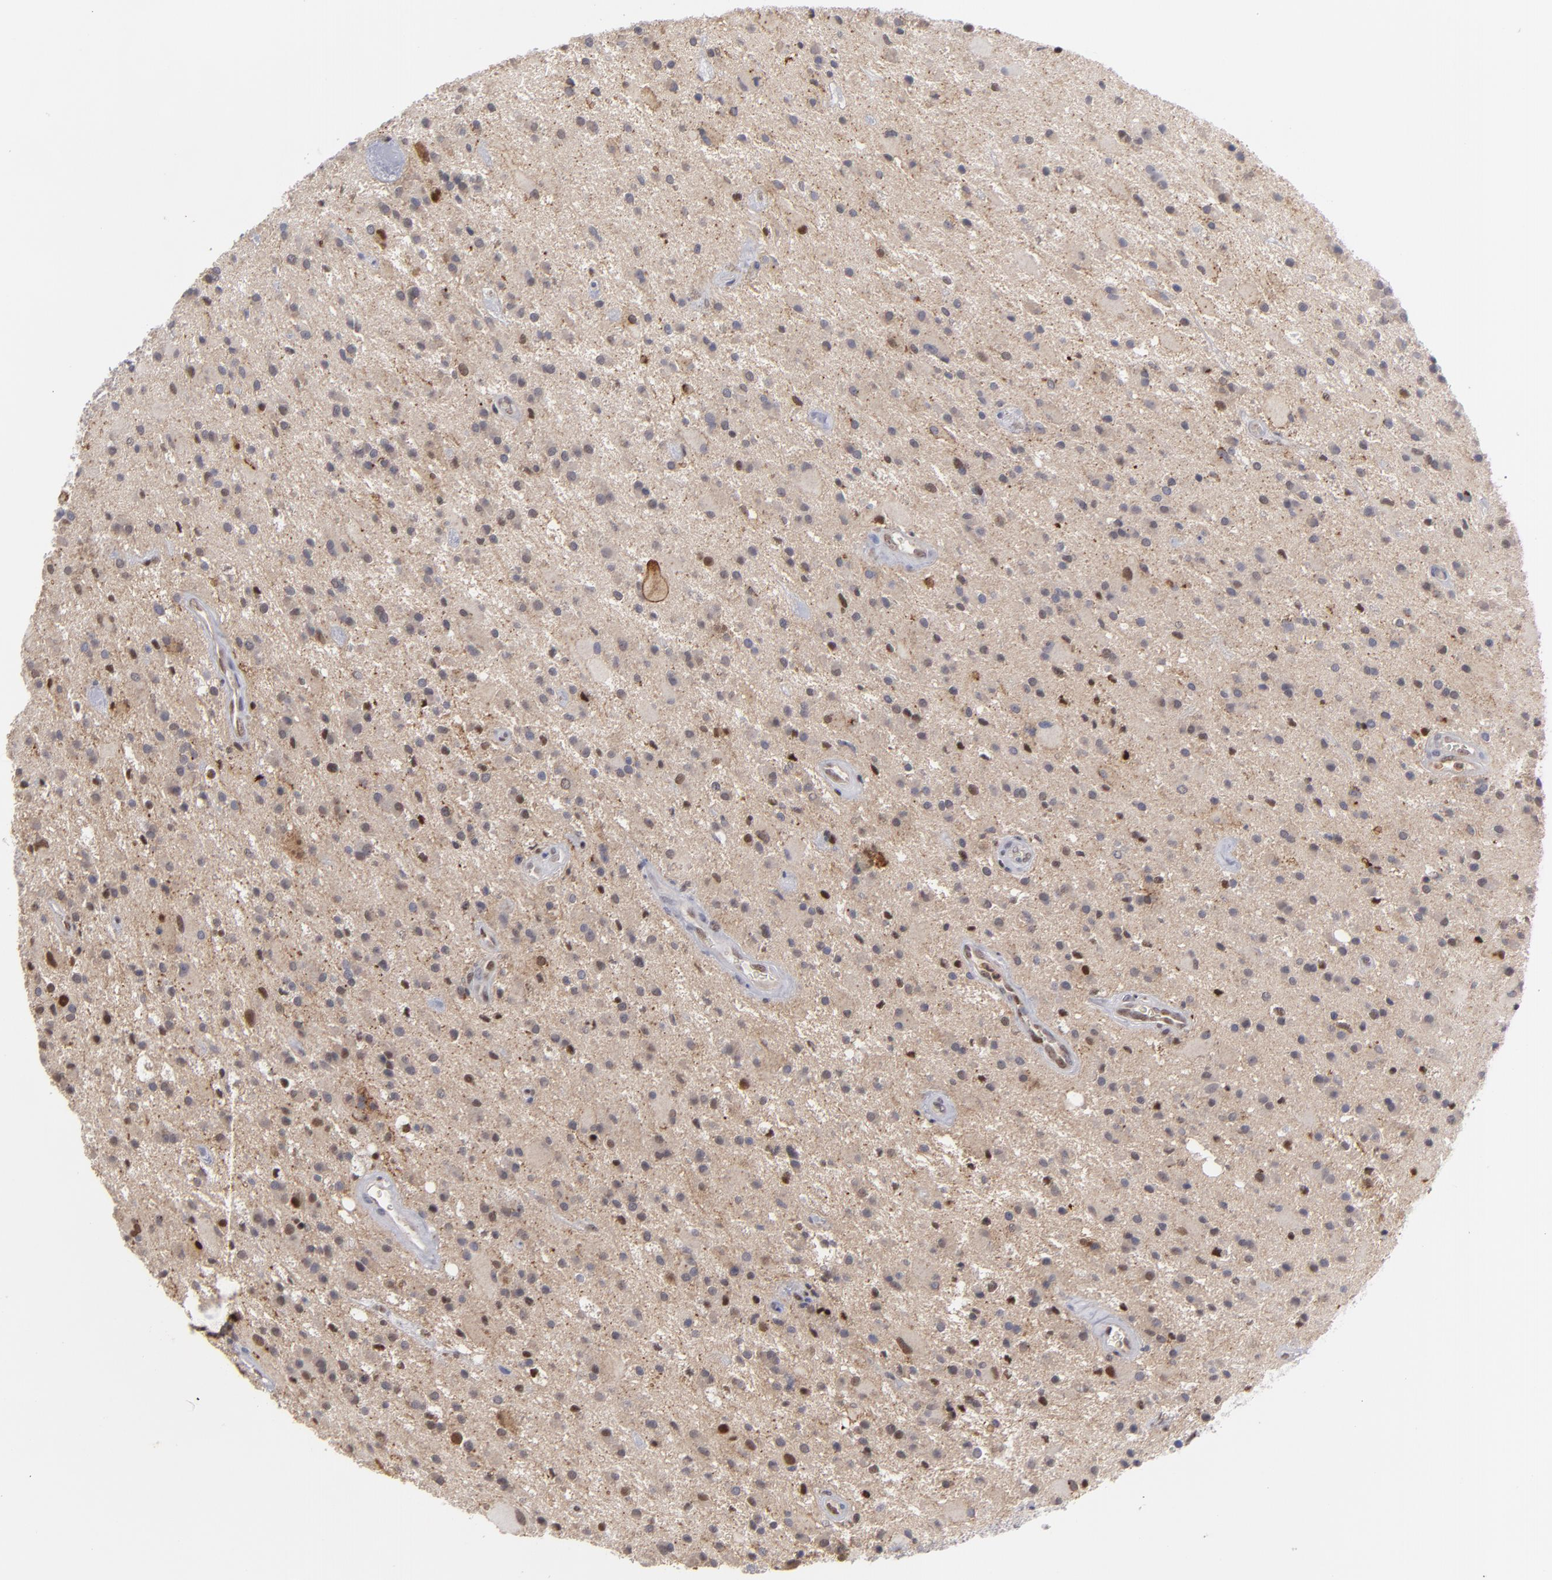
{"staining": {"intensity": "moderate", "quantity": "25%-75%", "location": "cytoplasmic/membranous,nuclear"}, "tissue": "glioma", "cell_type": "Tumor cells", "image_type": "cancer", "snomed": [{"axis": "morphology", "description": "Glioma, malignant, Low grade"}, {"axis": "topography", "description": "Brain"}], "caption": "Malignant glioma (low-grade) stained with DAB (3,3'-diaminobenzidine) immunohistochemistry displays medium levels of moderate cytoplasmic/membranous and nuclear expression in approximately 25%-75% of tumor cells. The staining was performed using DAB to visualize the protein expression in brown, while the nuclei were stained in blue with hematoxylin (Magnification: 20x).", "gene": "GSR", "patient": {"sex": "male", "age": 58}}